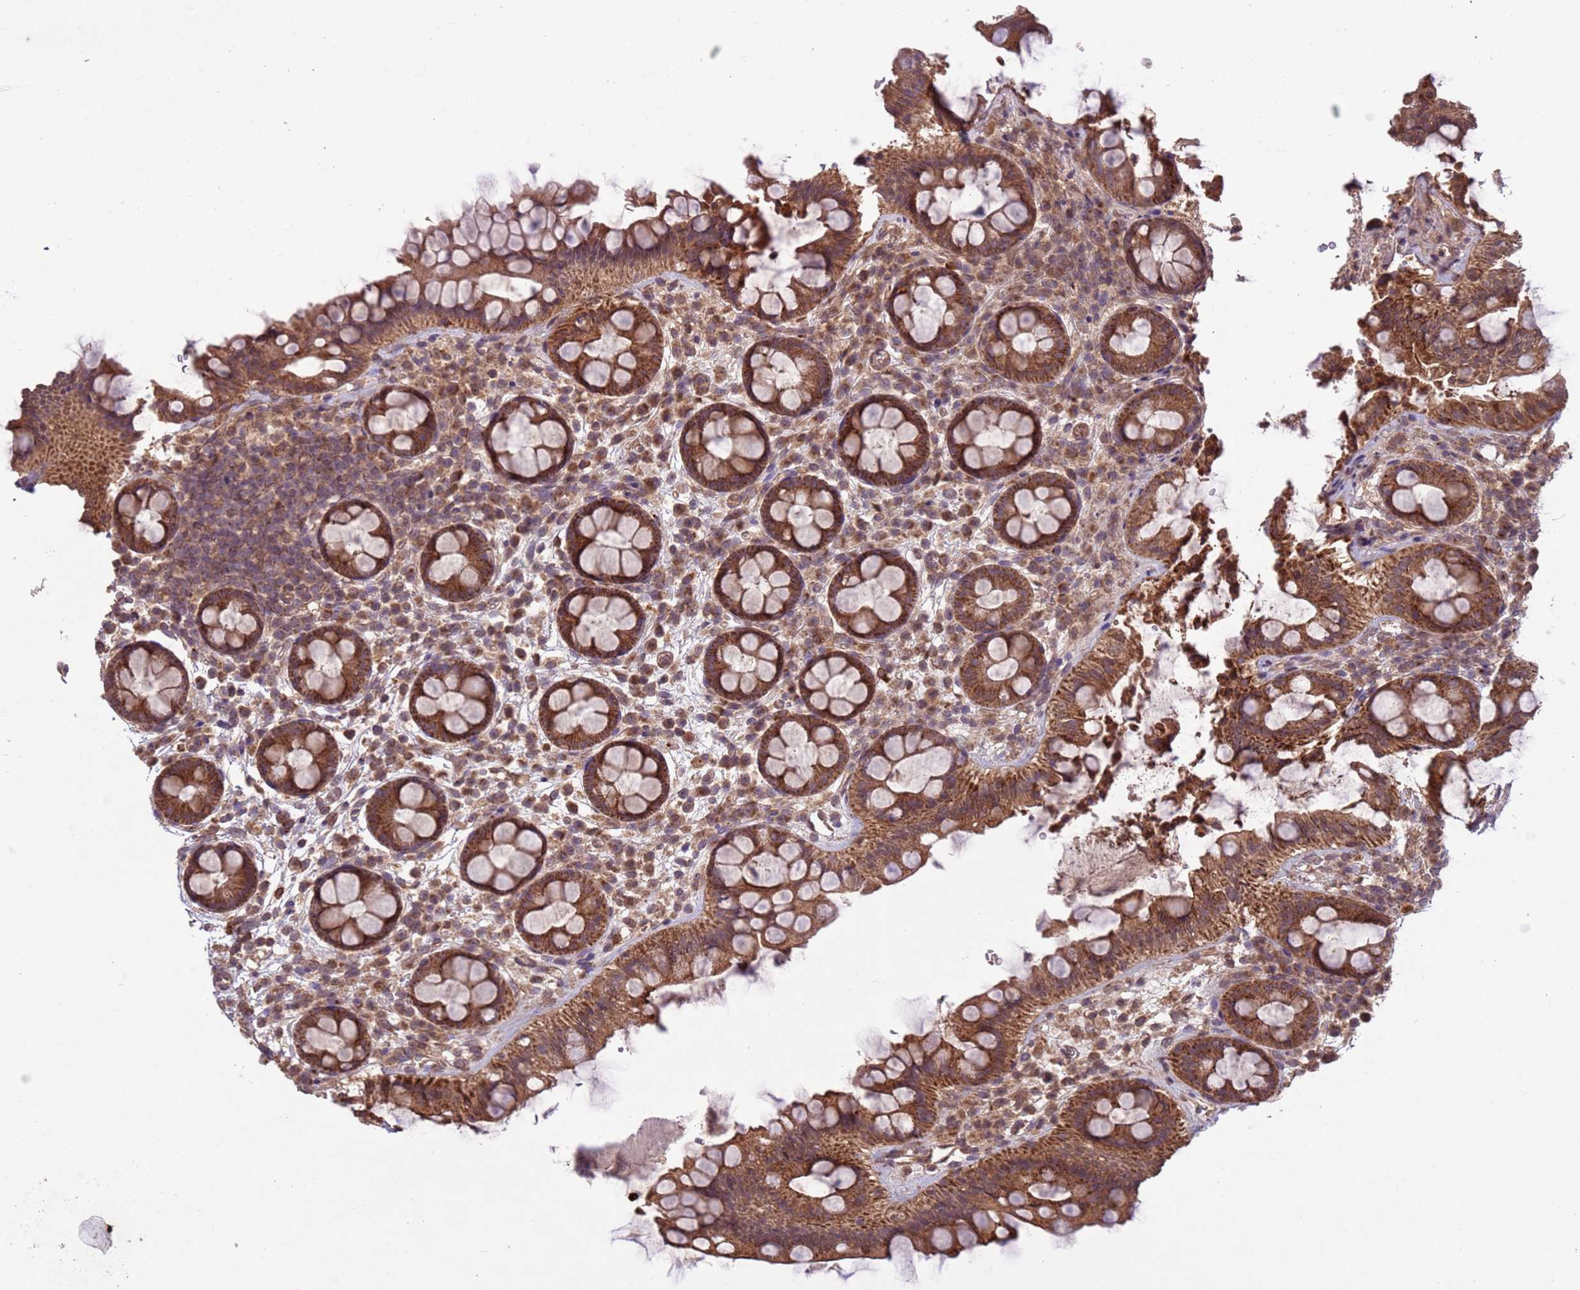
{"staining": {"intensity": "strong", "quantity": ">75%", "location": "cytoplasmic/membranous"}, "tissue": "rectum", "cell_type": "Glandular cells", "image_type": "normal", "snomed": [{"axis": "morphology", "description": "Normal tissue, NOS"}, {"axis": "topography", "description": "Rectum"}, {"axis": "topography", "description": "Peripheral nerve tissue"}], "caption": "A brown stain labels strong cytoplasmic/membranous expression of a protein in glandular cells of benign rectum.", "gene": "FASTKD1", "patient": {"sex": "female", "age": 69}}